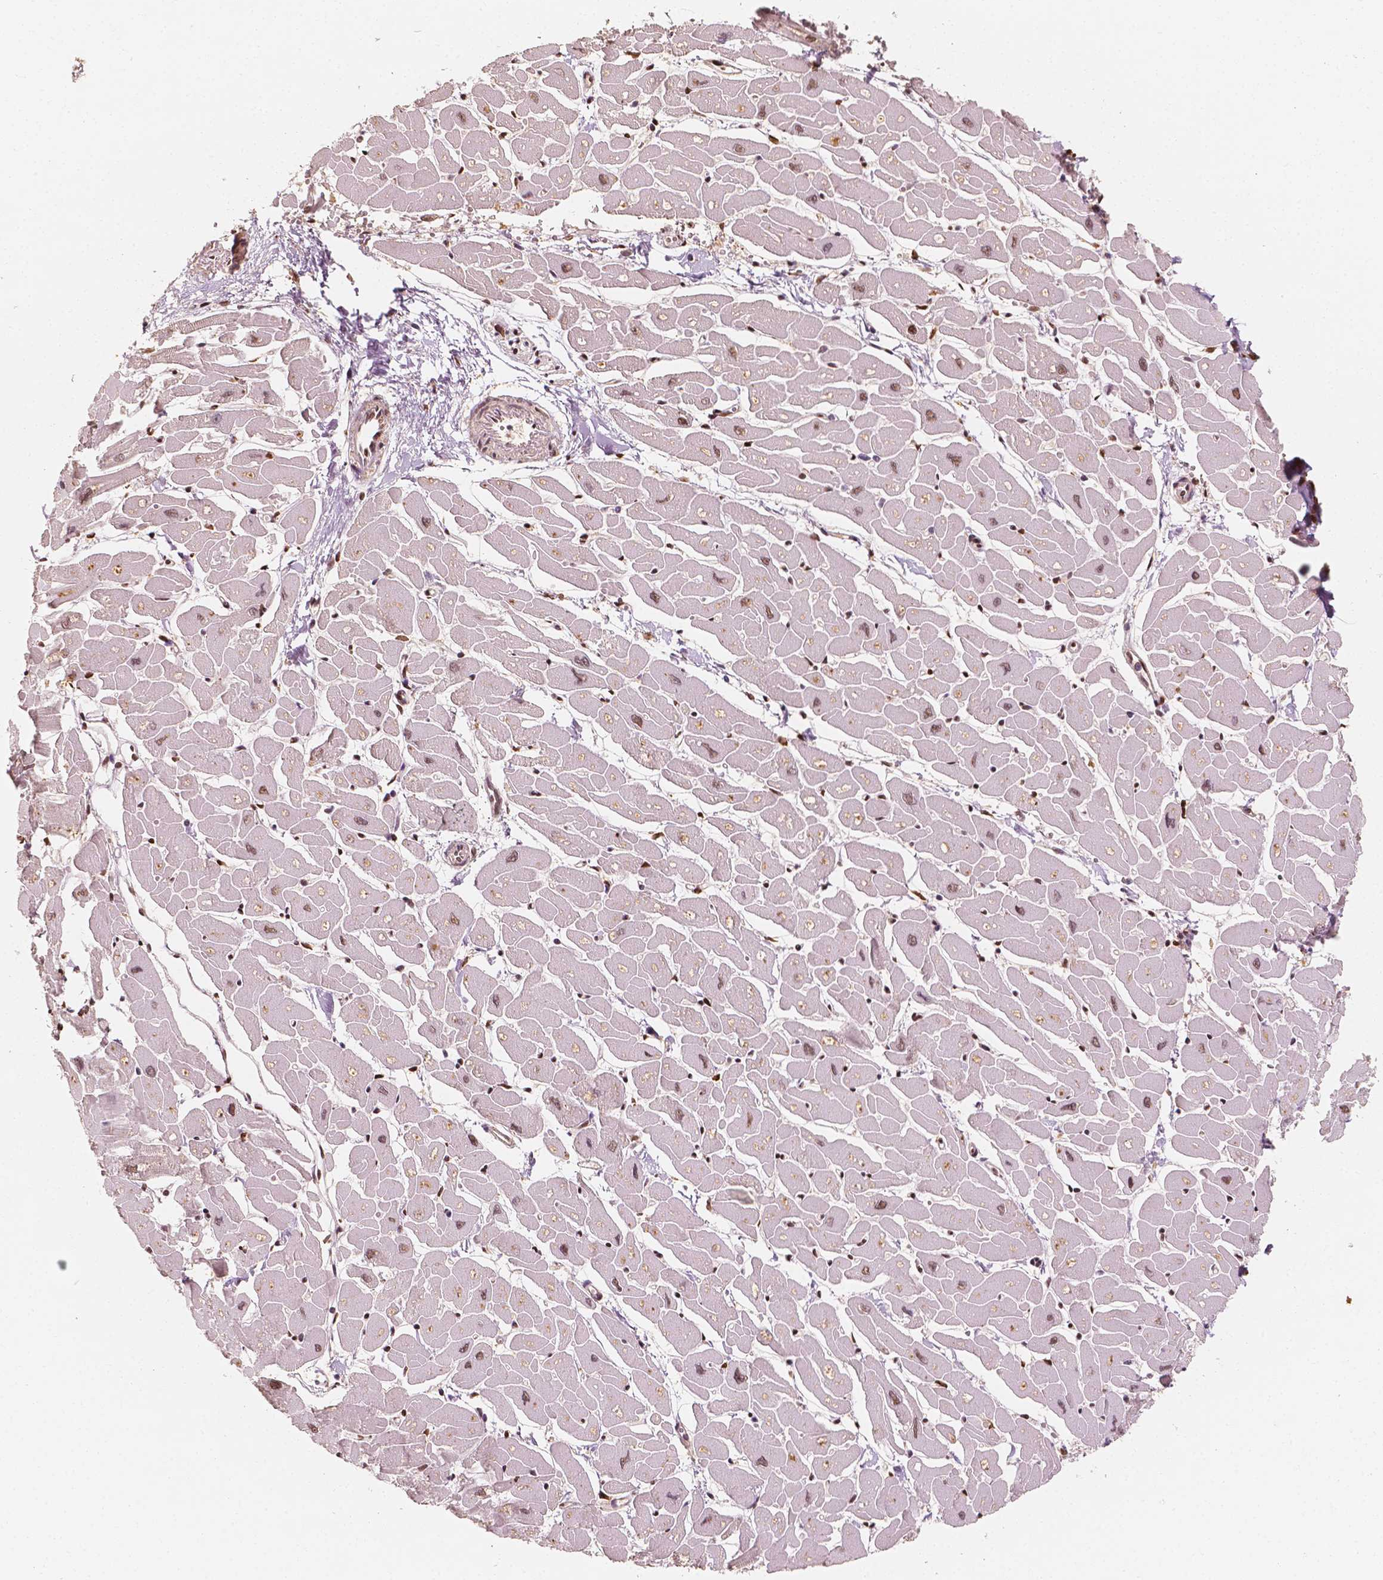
{"staining": {"intensity": "moderate", "quantity": "25%-75%", "location": "nuclear"}, "tissue": "heart muscle", "cell_type": "Cardiomyocytes", "image_type": "normal", "snomed": [{"axis": "morphology", "description": "Normal tissue, NOS"}, {"axis": "topography", "description": "Heart"}], "caption": "Immunohistochemistry of unremarkable heart muscle reveals medium levels of moderate nuclear staining in about 25%-75% of cardiomyocytes.", "gene": "TBC1D17", "patient": {"sex": "male", "age": 57}}